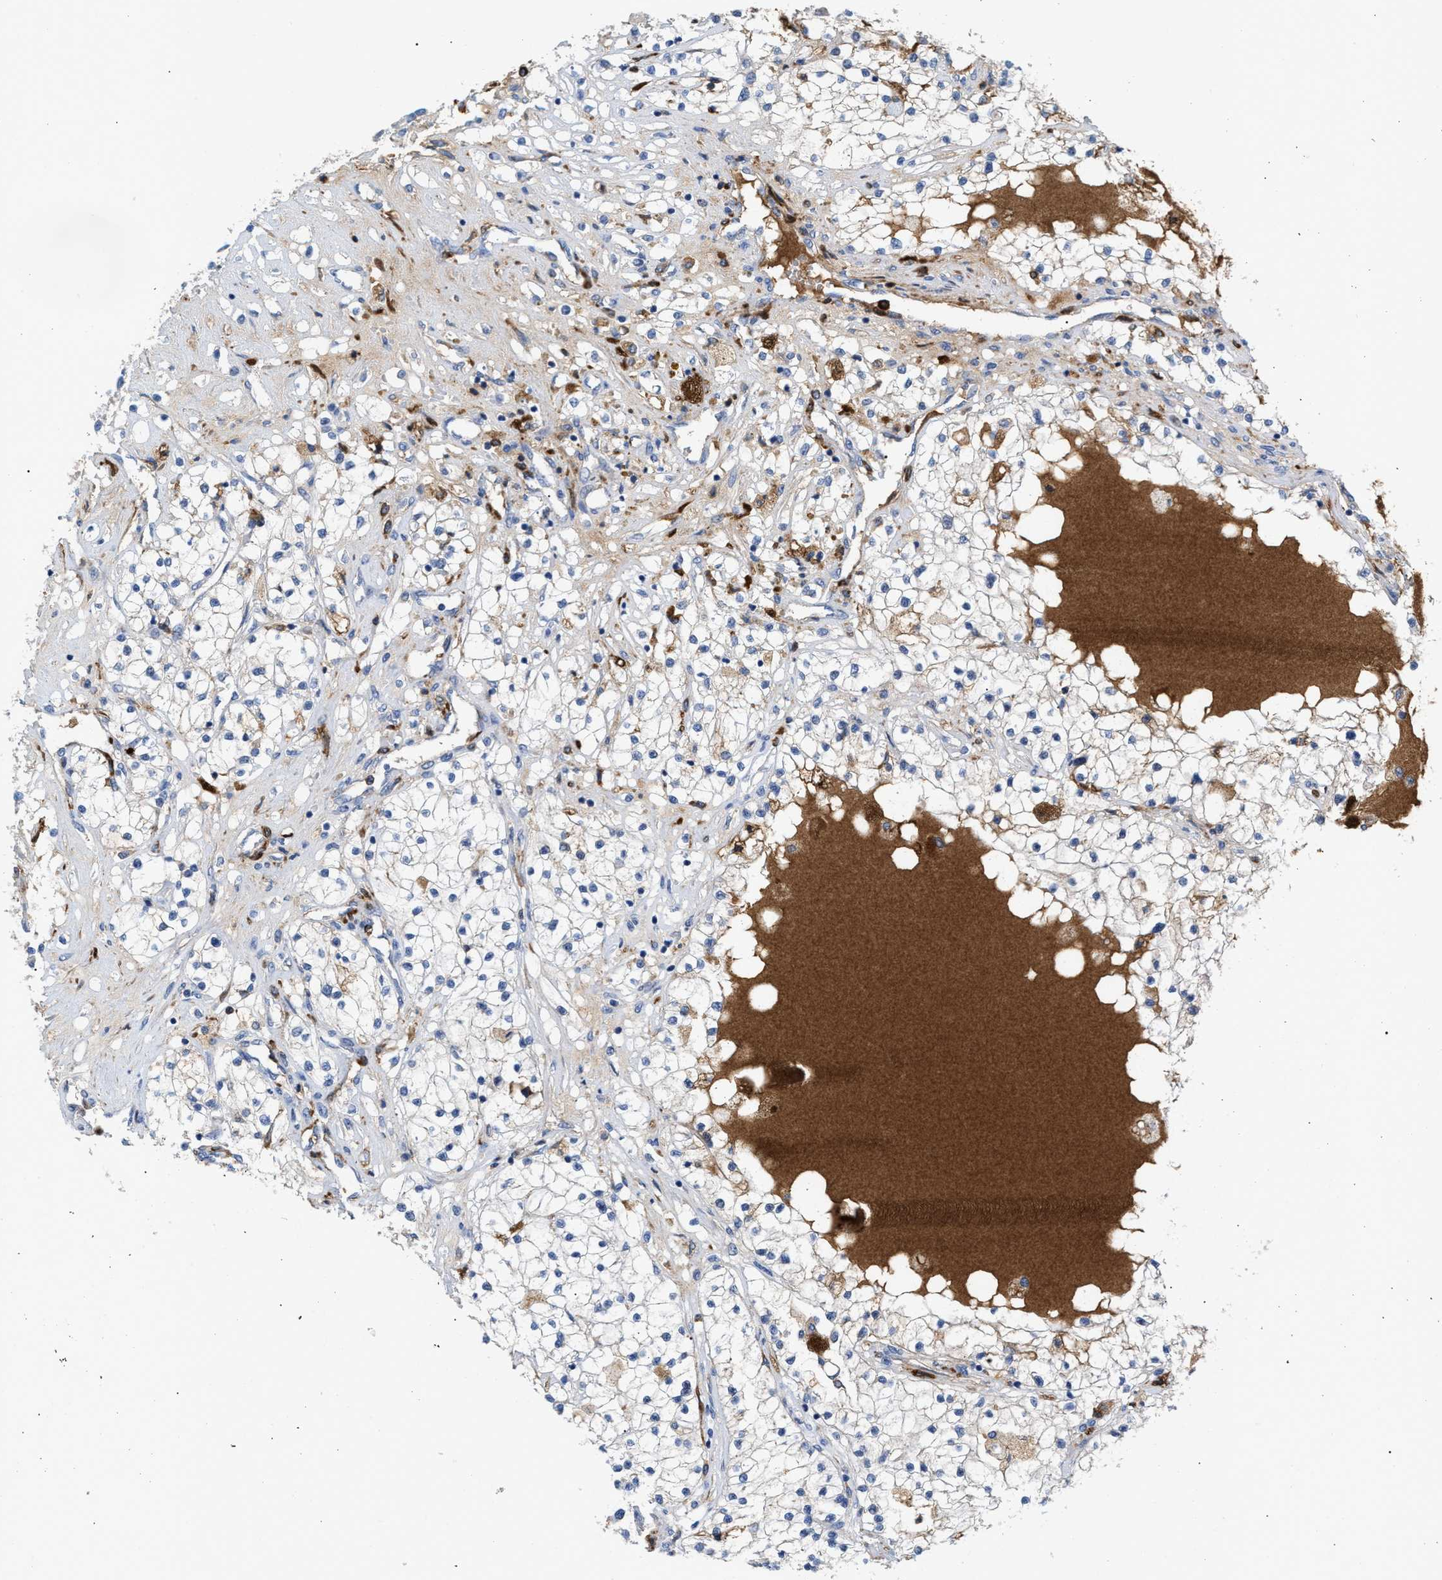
{"staining": {"intensity": "weak", "quantity": "<25%", "location": "cytoplasmic/membranous"}, "tissue": "renal cancer", "cell_type": "Tumor cells", "image_type": "cancer", "snomed": [{"axis": "morphology", "description": "Adenocarcinoma, NOS"}, {"axis": "topography", "description": "Kidney"}], "caption": "High magnification brightfield microscopy of renal cancer (adenocarcinoma) stained with DAB (brown) and counterstained with hematoxylin (blue): tumor cells show no significant staining. (Immunohistochemistry (ihc), brightfield microscopy, high magnification).", "gene": "APOH", "patient": {"sex": "male", "age": 68}}